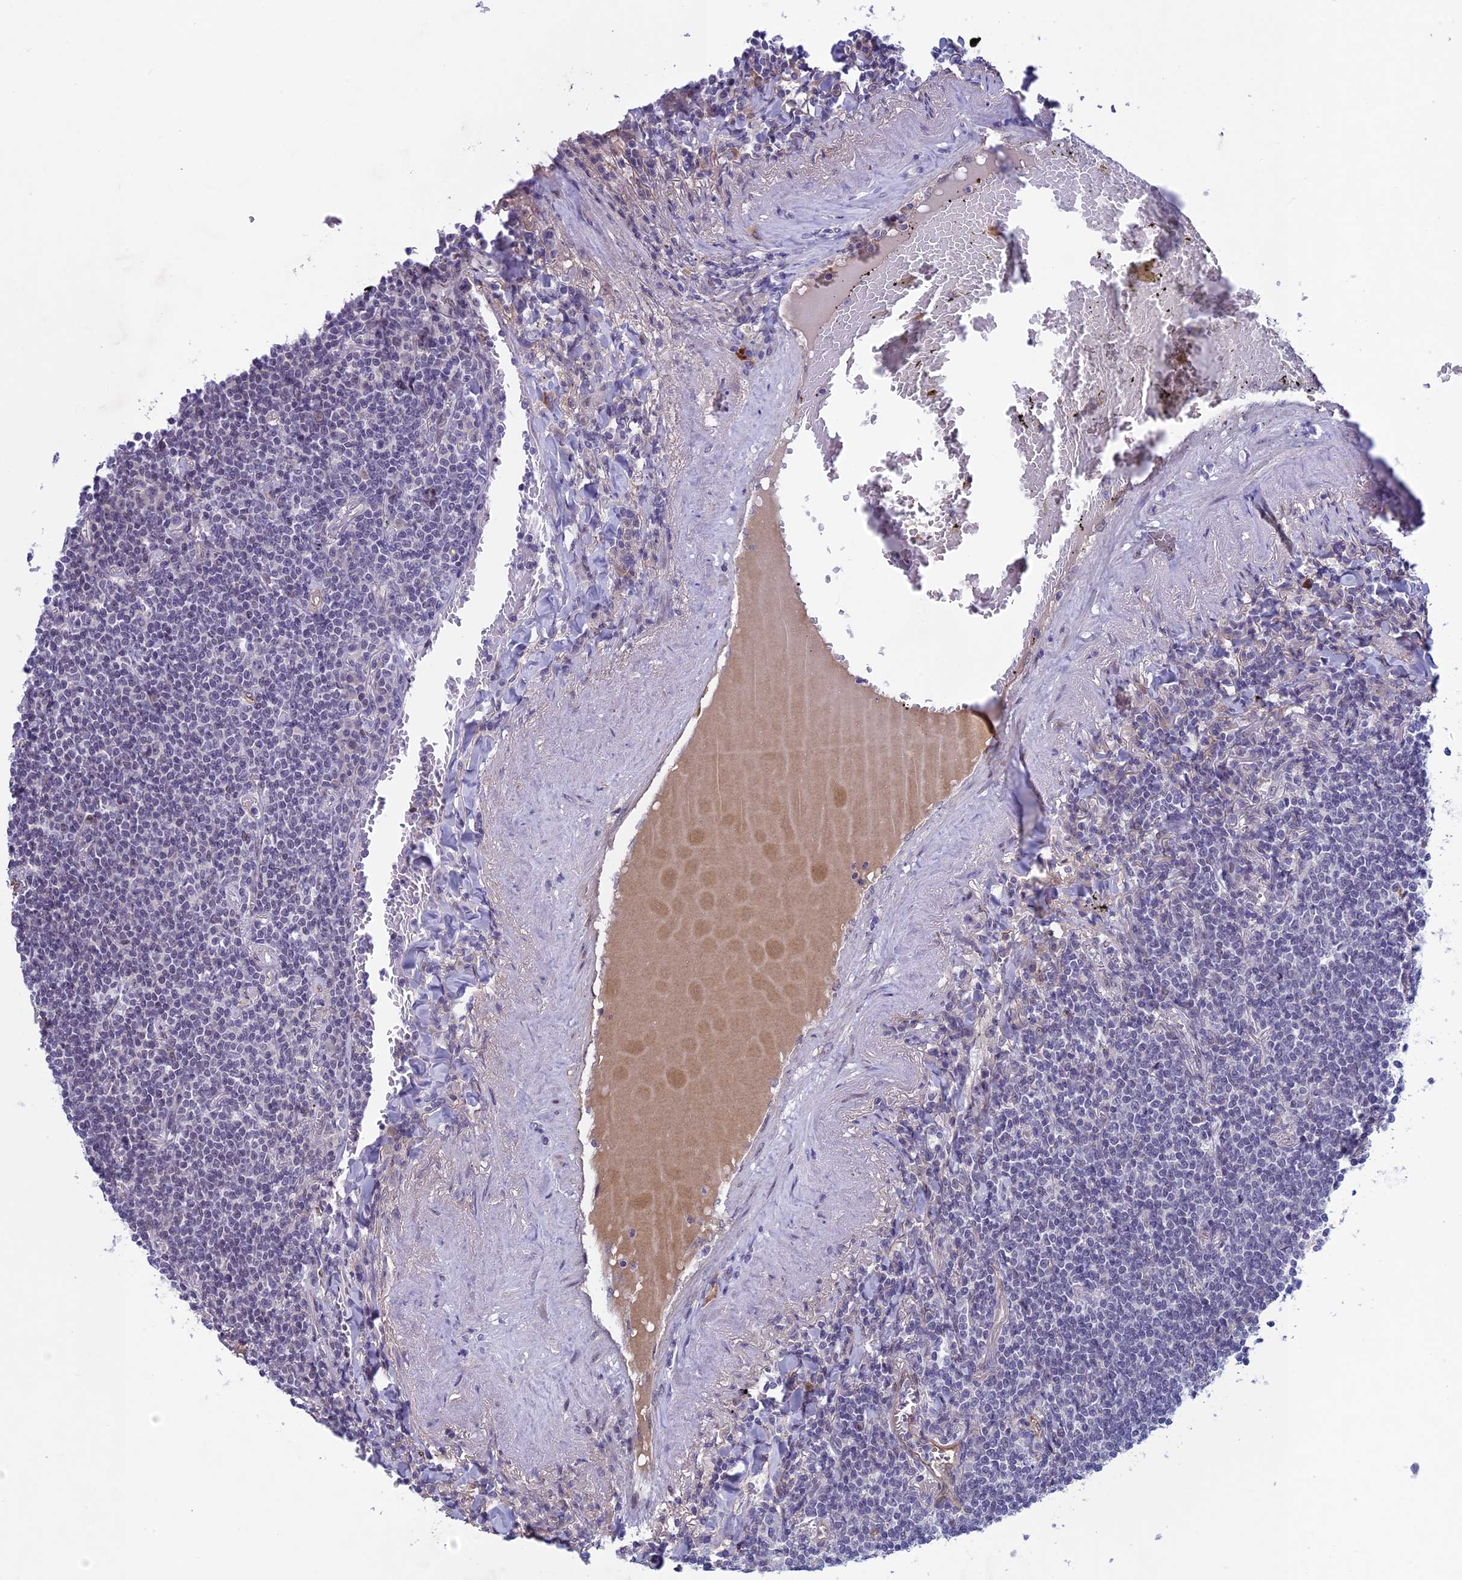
{"staining": {"intensity": "negative", "quantity": "none", "location": "none"}, "tissue": "lymphoma", "cell_type": "Tumor cells", "image_type": "cancer", "snomed": [{"axis": "morphology", "description": "Malignant lymphoma, non-Hodgkin's type, Low grade"}, {"axis": "topography", "description": "Lung"}], "caption": "Immunohistochemistry (IHC) of human malignant lymphoma, non-Hodgkin's type (low-grade) demonstrates no staining in tumor cells.", "gene": "FKBPL", "patient": {"sex": "female", "age": 71}}